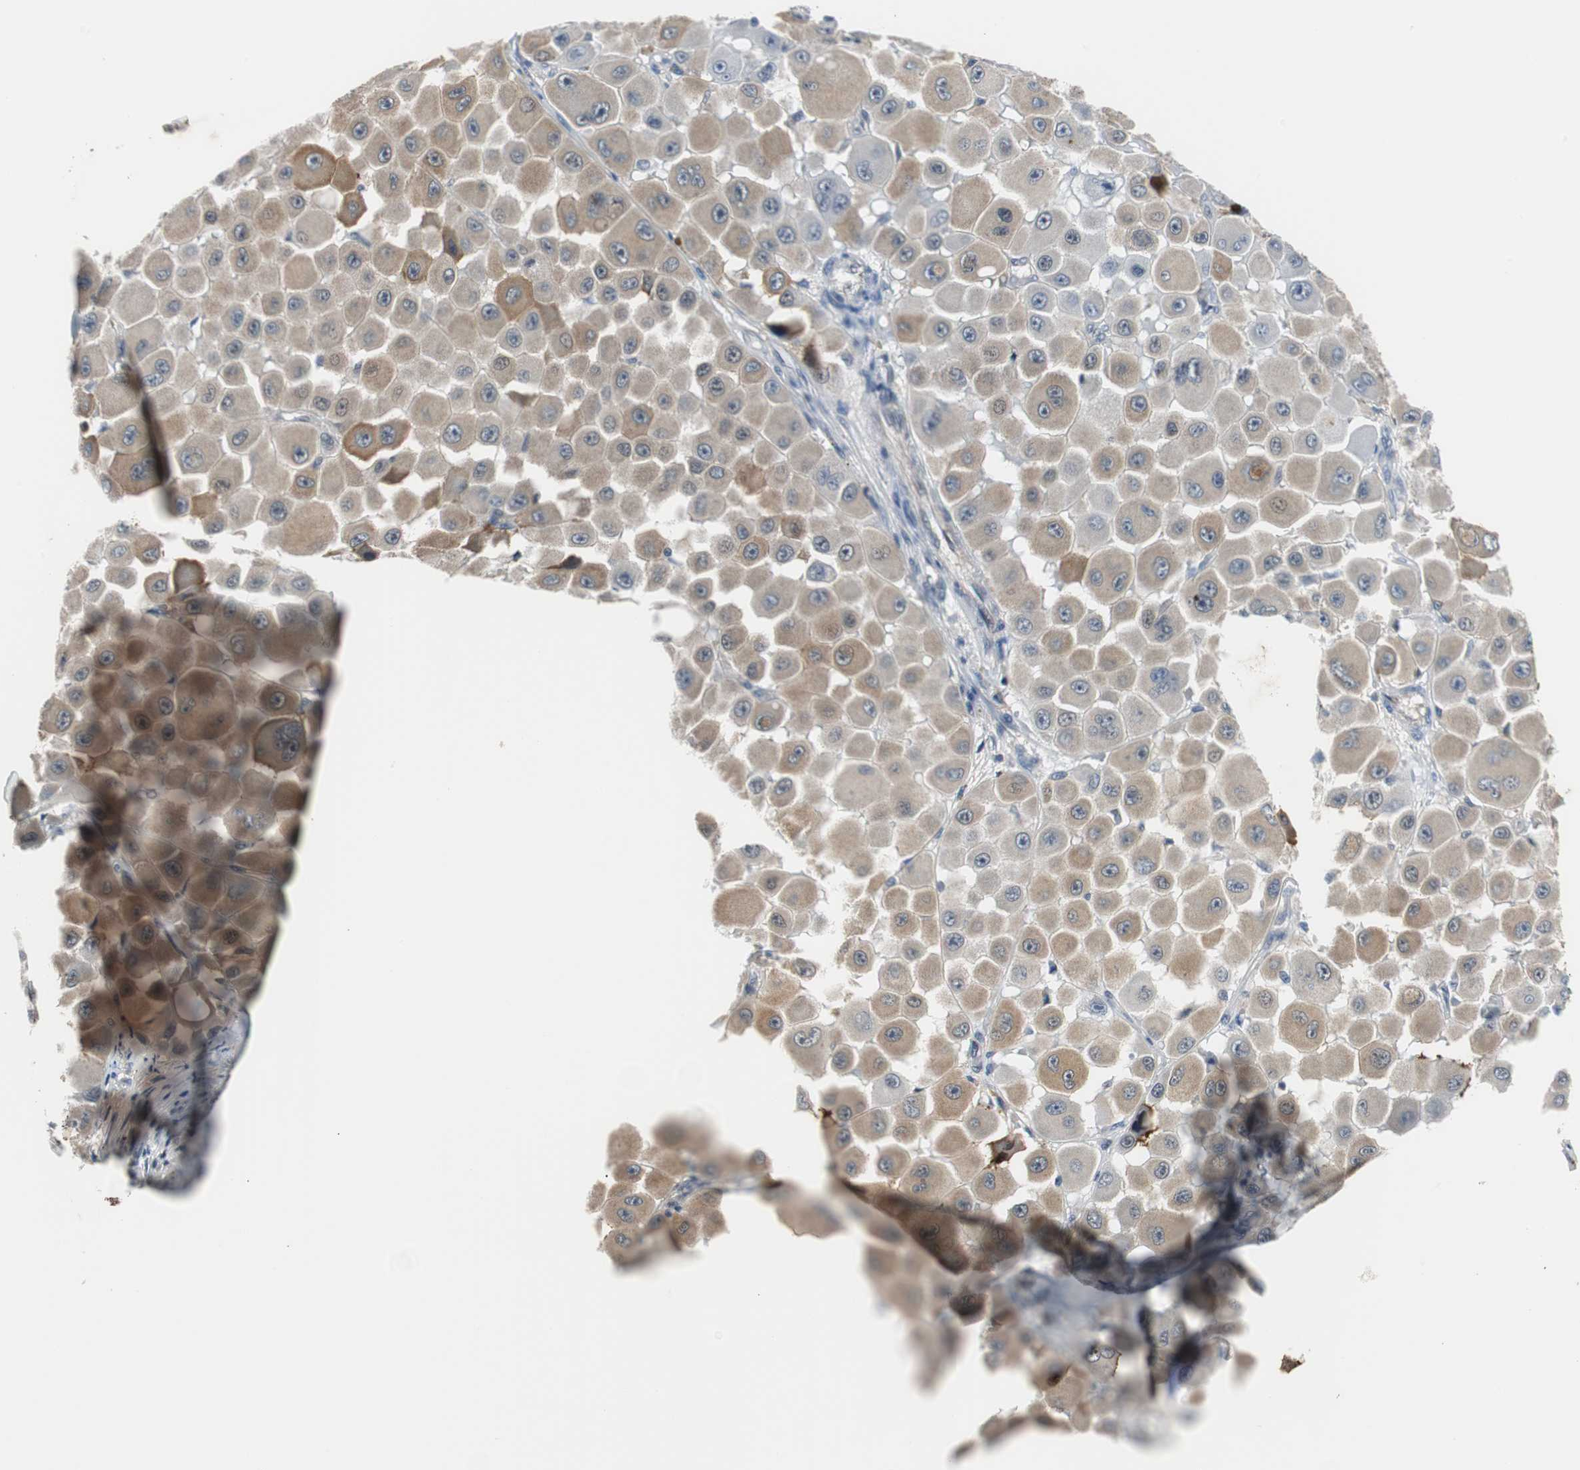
{"staining": {"intensity": "moderate", "quantity": ">75%", "location": "cytoplasmic/membranous,nuclear"}, "tissue": "melanoma", "cell_type": "Tumor cells", "image_type": "cancer", "snomed": [{"axis": "morphology", "description": "Malignant melanoma, NOS"}, {"axis": "topography", "description": "Skin"}], "caption": "High-power microscopy captured an immunohistochemistry (IHC) image of melanoma, revealing moderate cytoplasmic/membranous and nuclear staining in about >75% of tumor cells.", "gene": "SIRT1", "patient": {"sex": "female", "age": 81}}